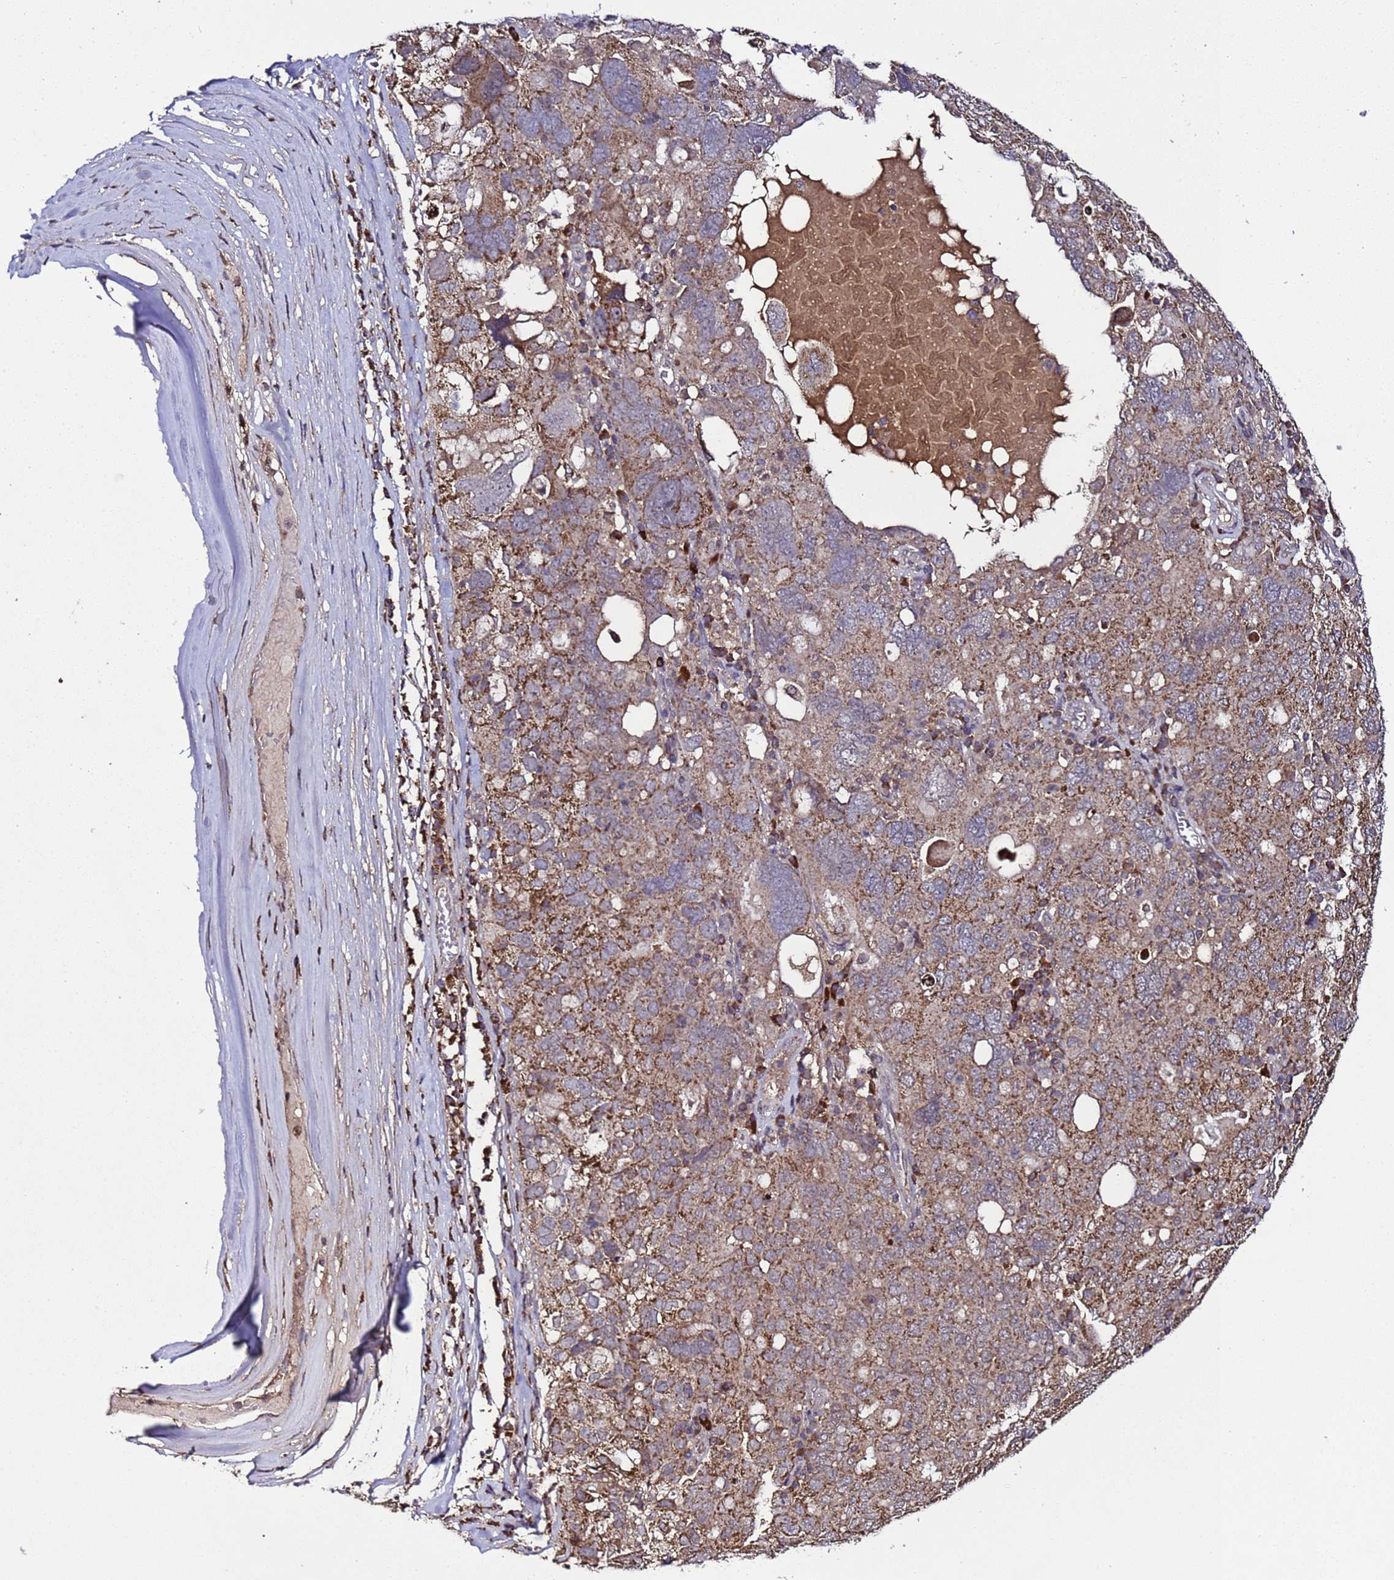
{"staining": {"intensity": "moderate", "quantity": ">75%", "location": "cytoplasmic/membranous"}, "tissue": "ovarian cancer", "cell_type": "Tumor cells", "image_type": "cancer", "snomed": [{"axis": "morphology", "description": "Carcinoma, endometroid"}, {"axis": "topography", "description": "Ovary"}], "caption": "Human endometroid carcinoma (ovarian) stained with a protein marker displays moderate staining in tumor cells.", "gene": "HSPBAP1", "patient": {"sex": "female", "age": 62}}